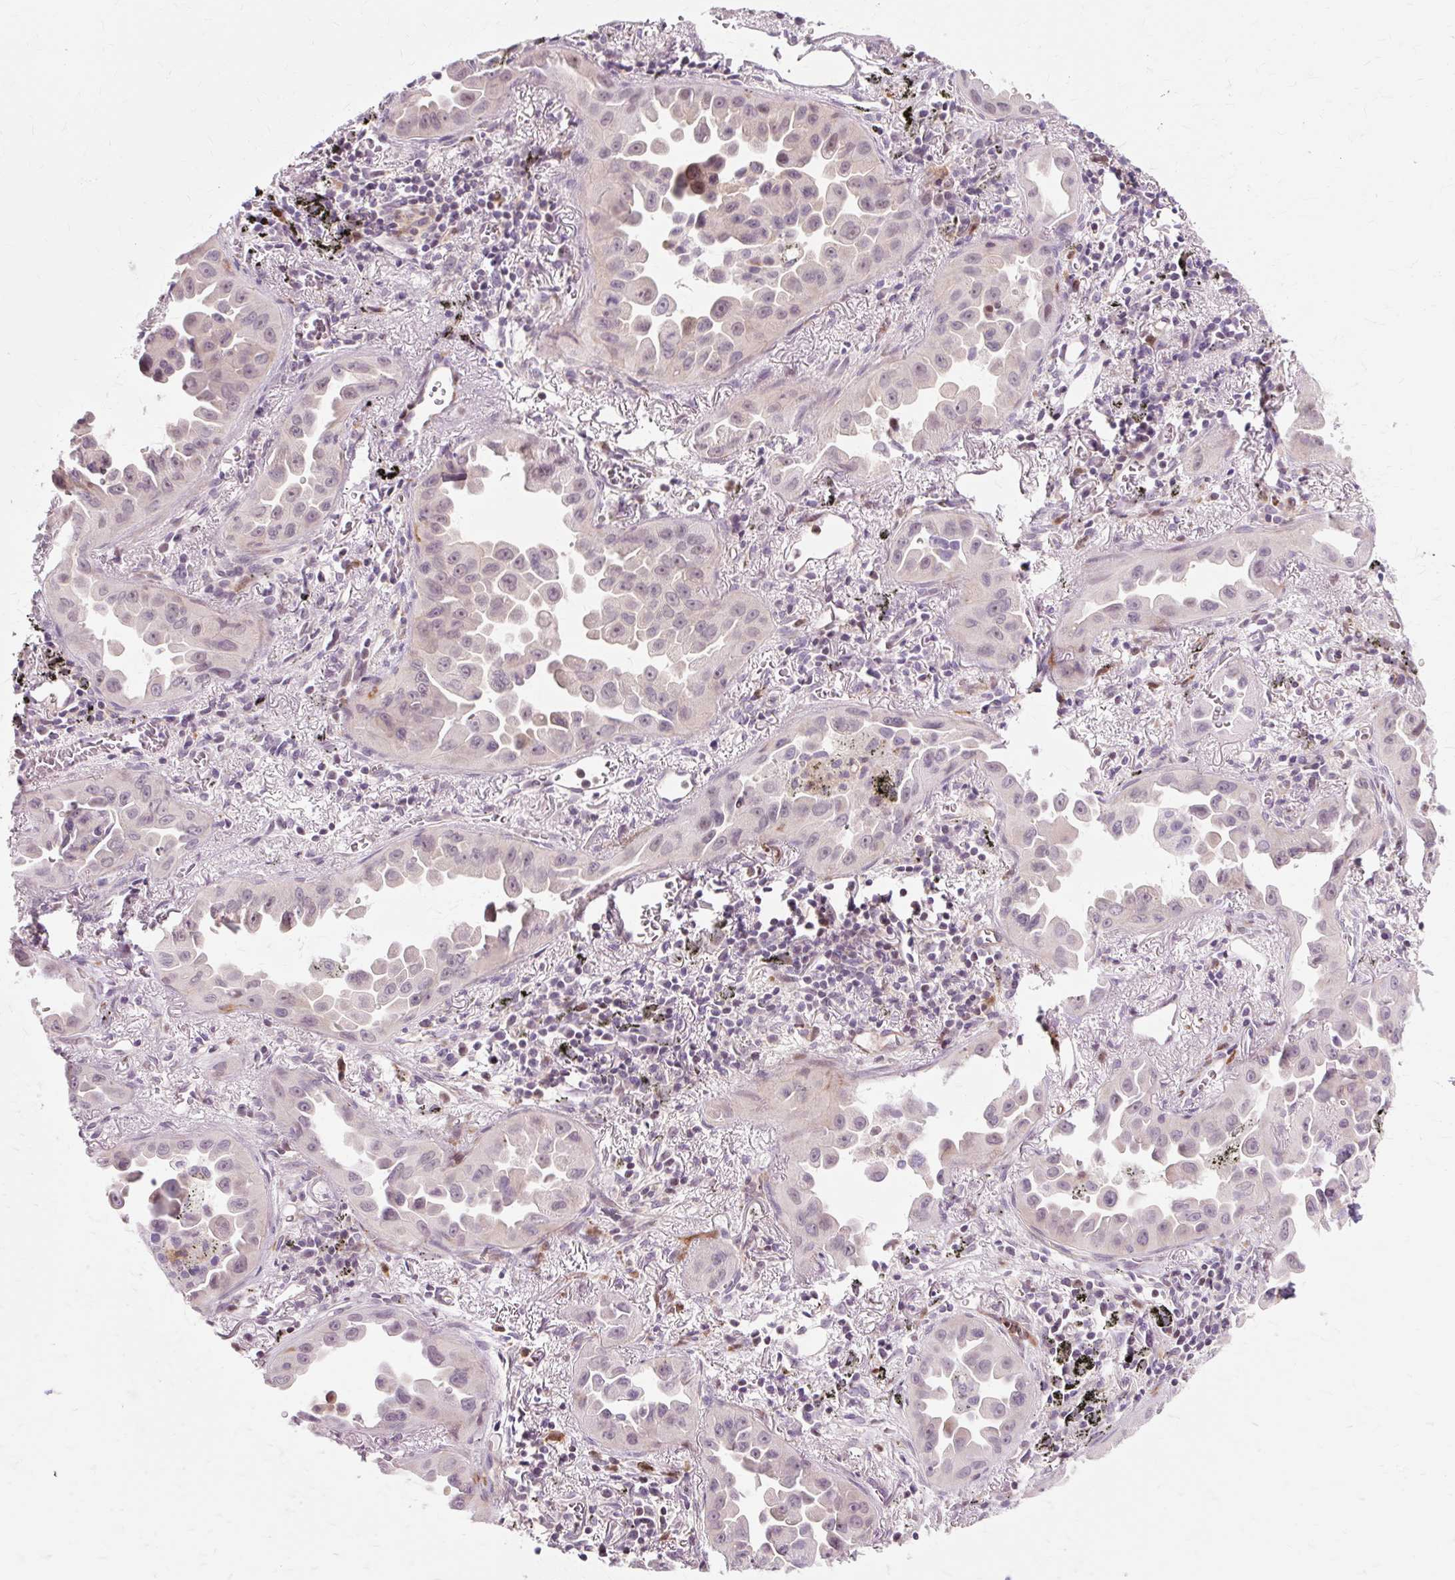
{"staining": {"intensity": "weak", "quantity": "<25%", "location": "nuclear"}, "tissue": "lung cancer", "cell_type": "Tumor cells", "image_type": "cancer", "snomed": [{"axis": "morphology", "description": "Adenocarcinoma, NOS"}, {"axis": "topography", "description": "Lung"}], "caption": "A micrograph of human lung cancer is negative for staining in tumor cells.", "gene": "ZNF35", "patient": {"sex": "male", "age": 68}}